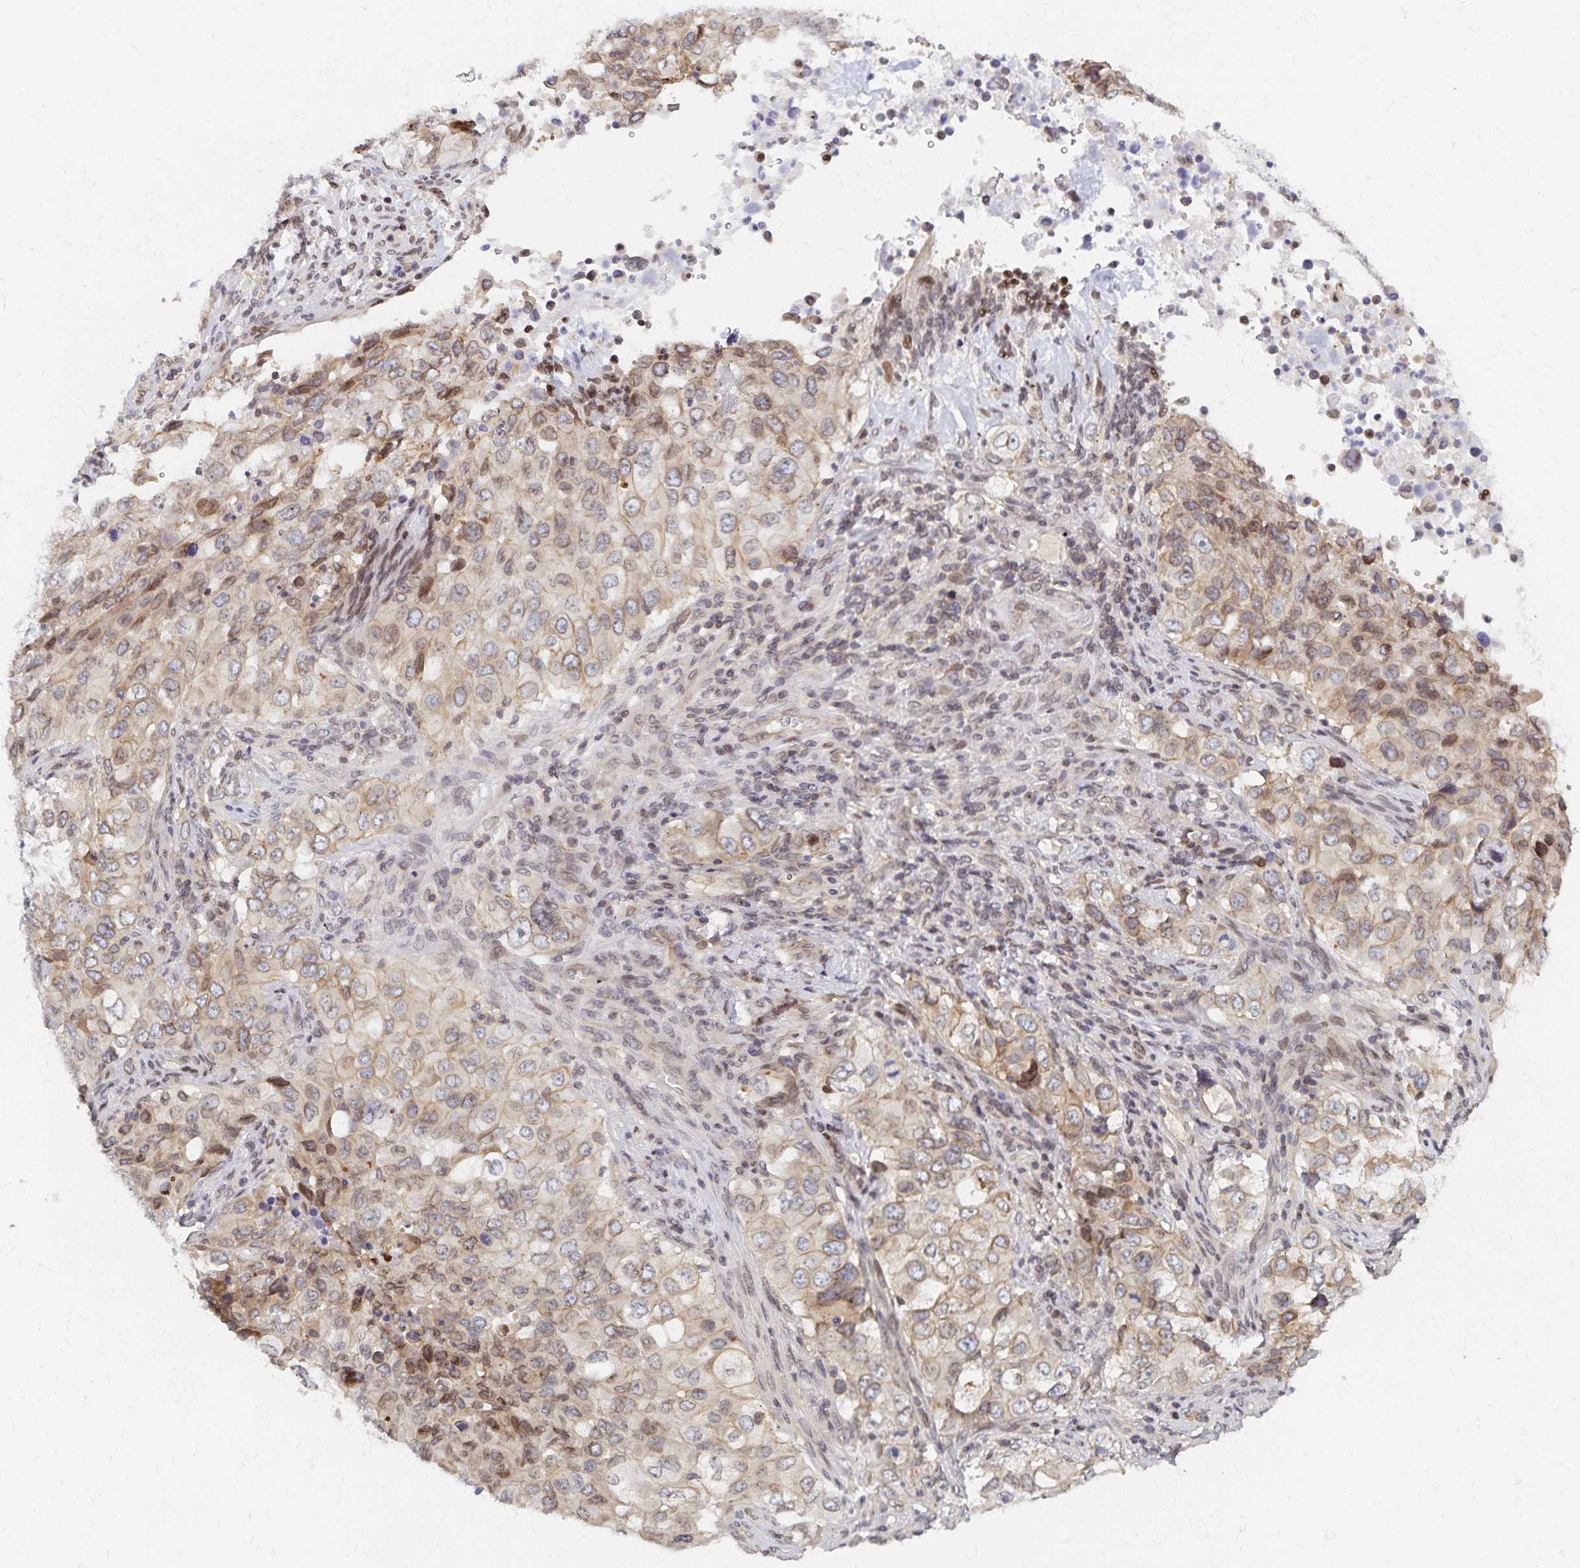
{"staining": {"intensity": "weak", "quantity": "25%-75%", "location": "cytoplasmic/membranous"}, "tissue": "lung cancer", "cell_type": "Tumor cells", "image_type": "cancer", "snomed": [{"axis": "morphology", "description": "Adenocarcinoma, NOS"}, {"axis": "morphology", "description": "Adenocarcinoma, metastatic, NOS"}, {"axis": "topography", "description": "Lymph node"}, {"axis": "topography", "description": "Lung"}], "caption": "A brown stain labels weak cytoplasmic/membranous staining of a protein in human lung cancer (metastatic adenocarcinoma) tumor cells.", "gene": "RAB9B", "patient": {"sex": "female", "age": 42}}